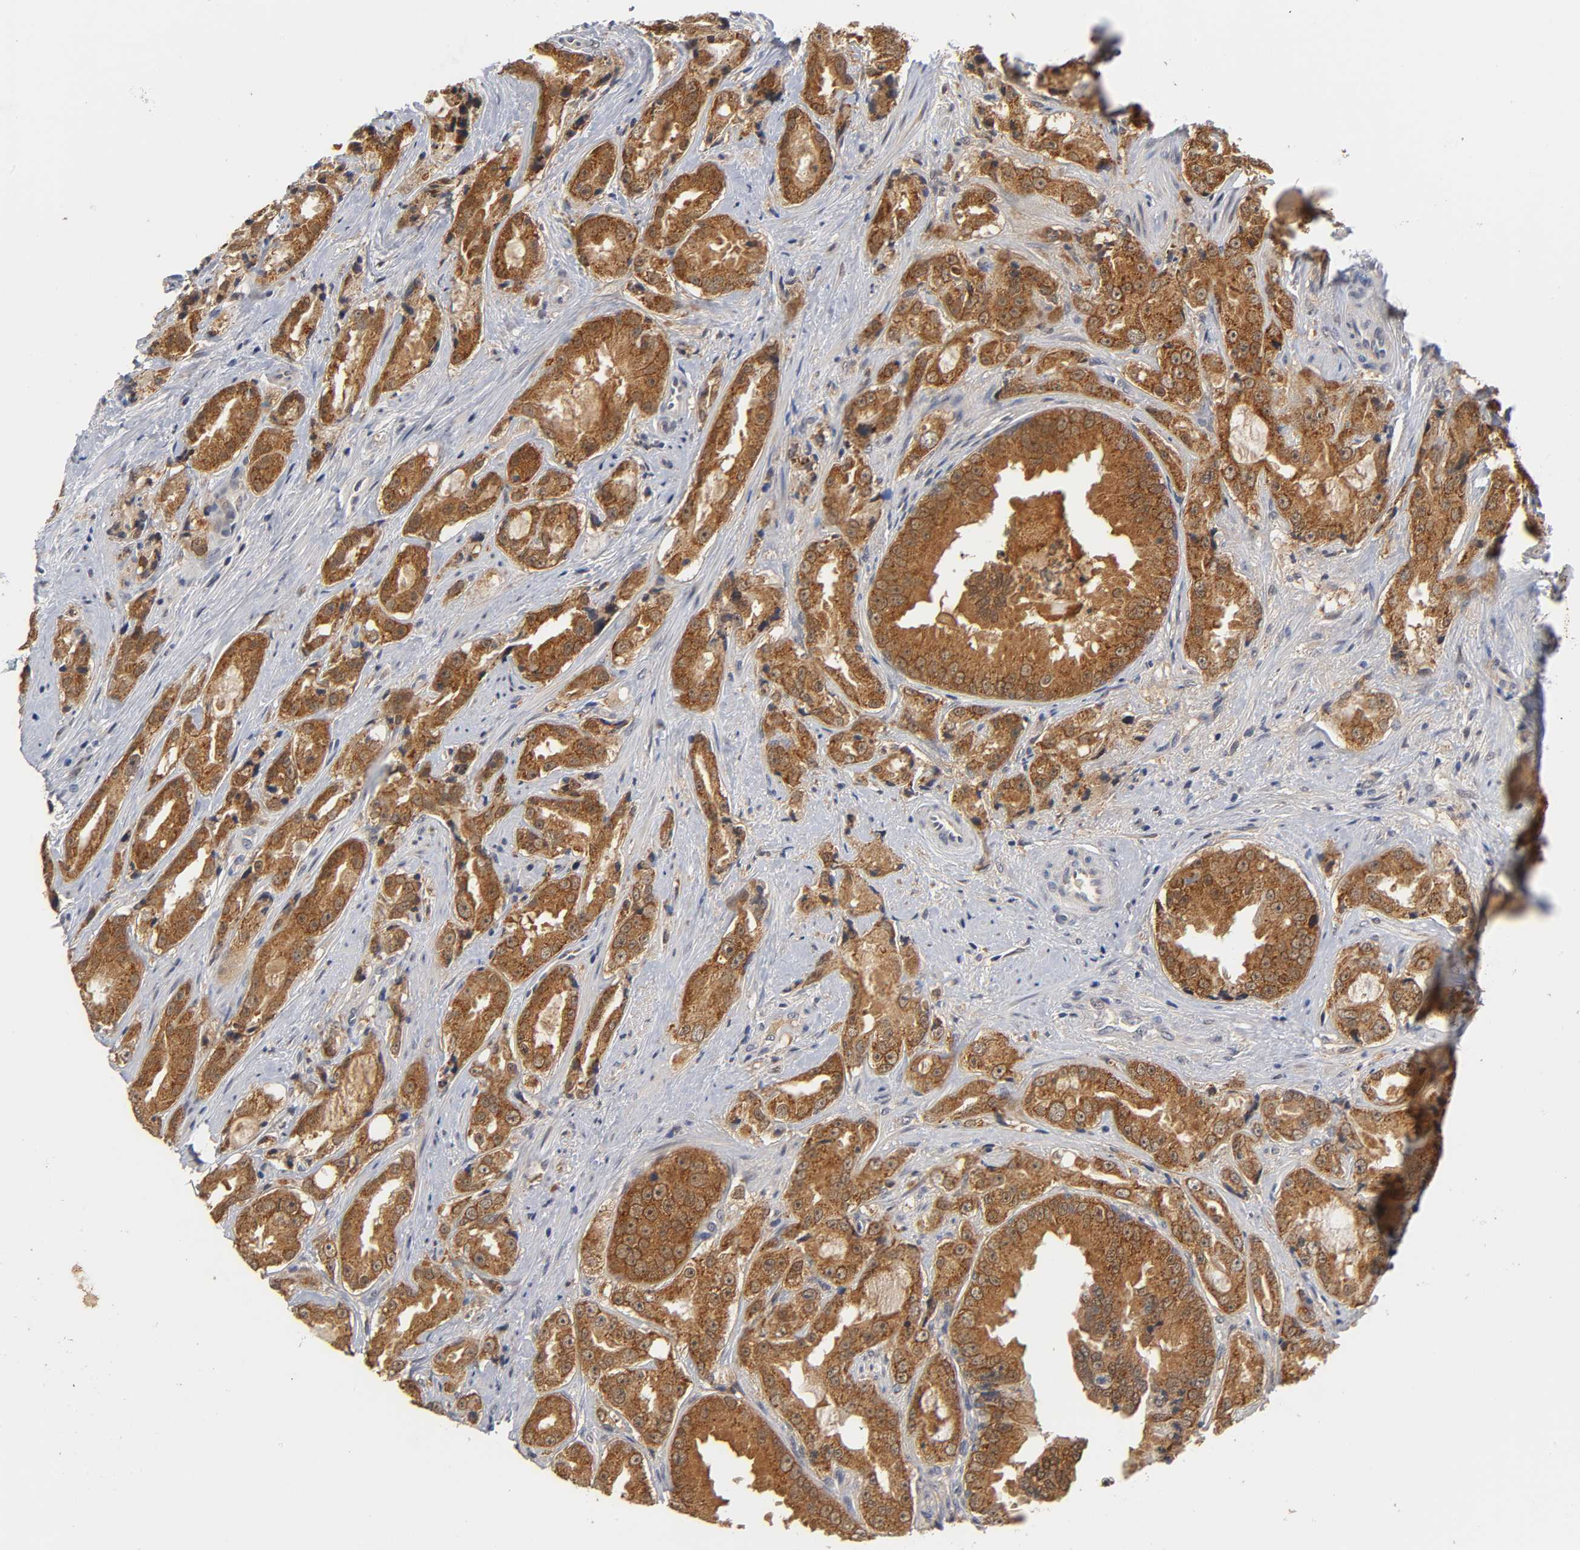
{"staining": {"intensity": "strong", "quantity": ">75%", "location": "cytoplasmic/membranous,nuclear"}, "tissue": "prostate cancer", "cell_type": "Tumor cells", "image_type": "cancer", "snomed": [{"axis": "morphology", "description": "Adenocarcinoma, High grade"}, {"axis": "topography", "description": "Prostate"}], "caption": "There is high levels of strong cytoplasmic/membranous and nuclear positivity in tumor cells of prostate cancer, as demonstrated by immunohistochemical staining (brown color).", "gene": "GSTZ1", "patient": {"sex": "male", "age": 73}}